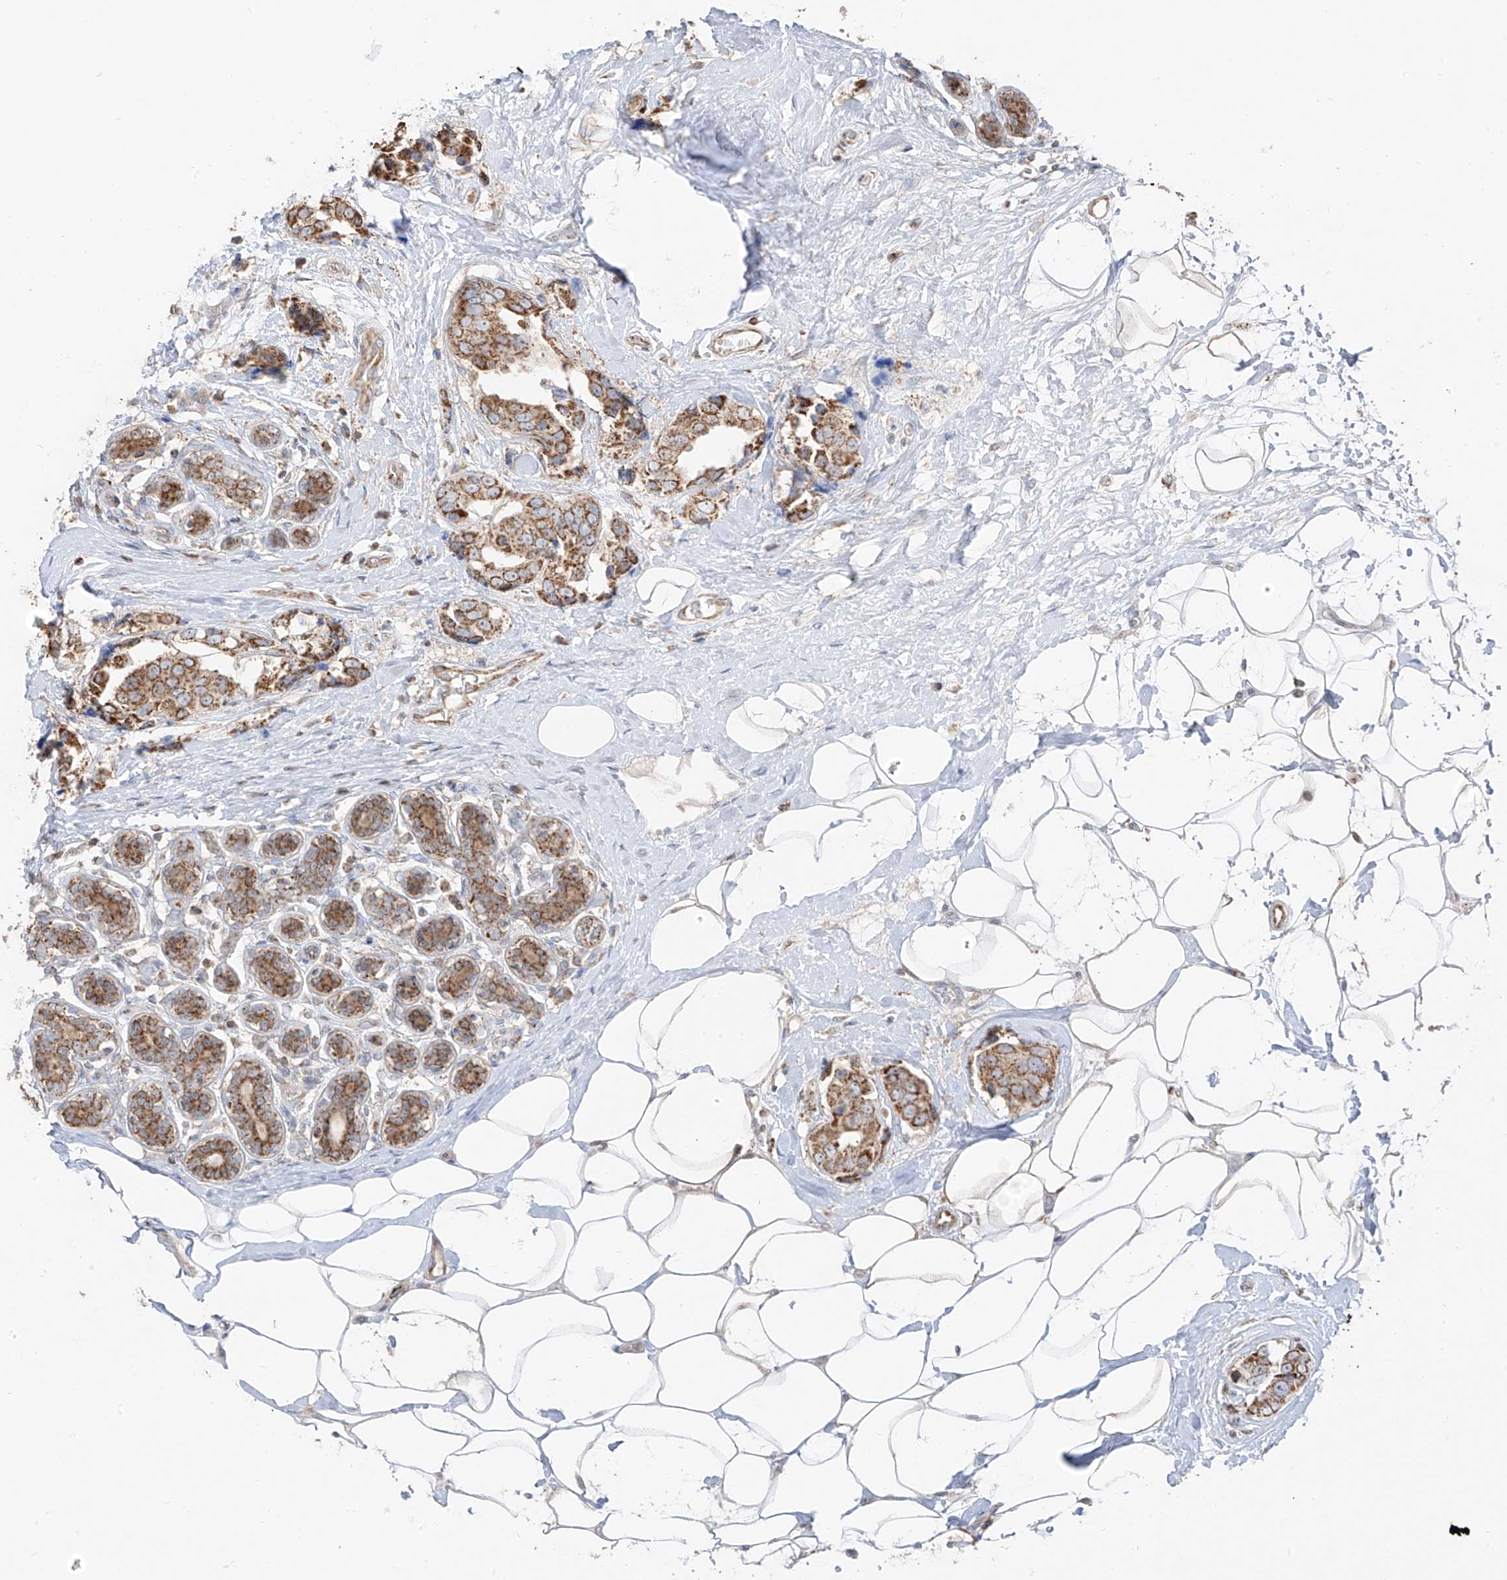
{"staining": {"intensity": "moderate", "quantity": ">75%", "location": "cytoplasmic/membranous"}, "tissue": "breast cancer", "cell_type": "Tumor cells", "image_type": "cancer", "snomed": [{"axis": "morphology", "description": "Normal tissue, NOS"}, {"axis": "morphology", "description": "Duct carcinoma"}, {"axis": "topography", "description": "Breast"}], "caption": "DAB (3,3'-diaminobenzidine) immunohistochemical staining of human intraductal carcinoma (breast) shows moderate cytoplasmic/membranous protein positivity in approximately >75% of tumor cells.", "gene": "ETHE1", "patient": {"sex": "female", "age": 39}}